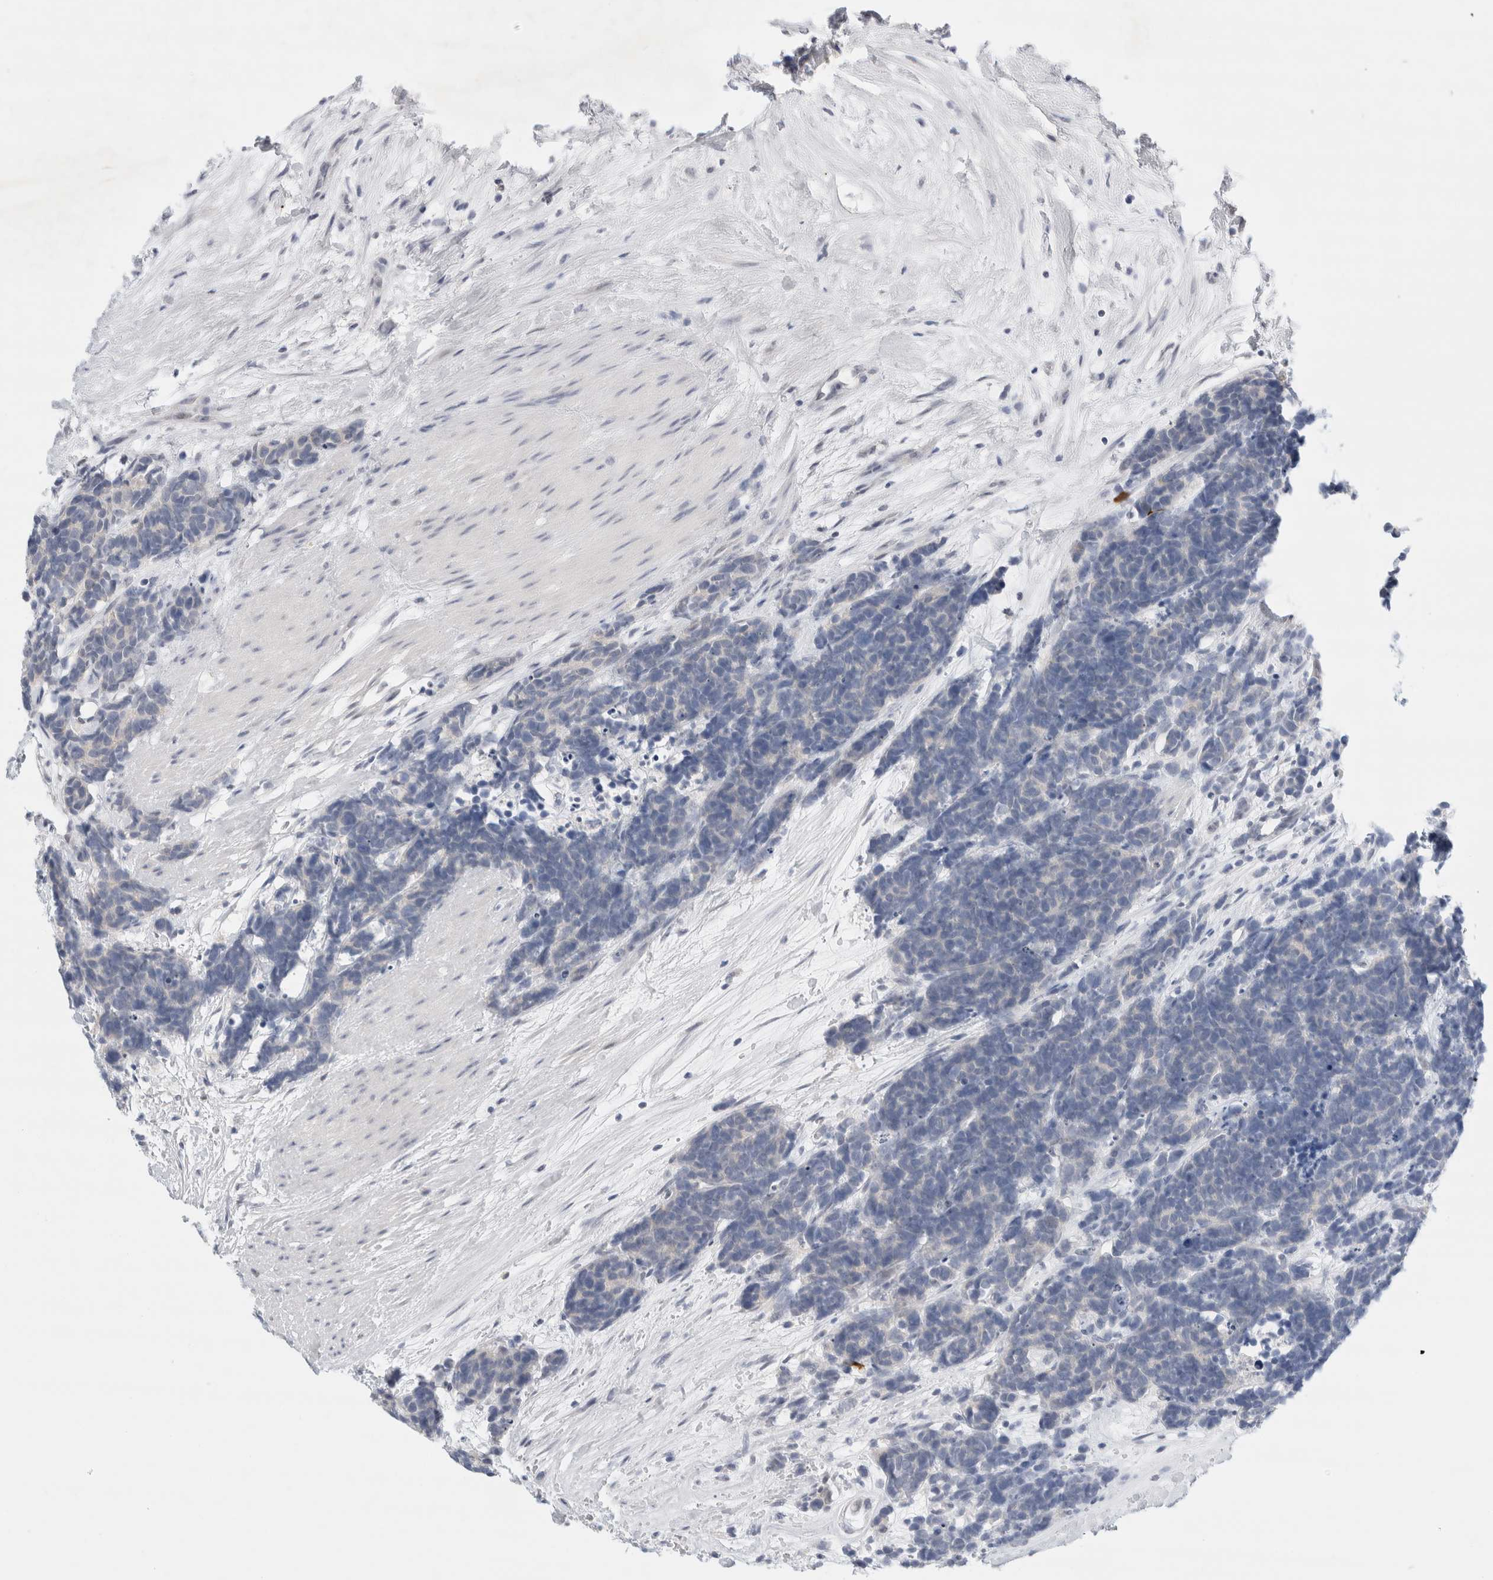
{"staining": {"intensity": "negative", "quantity": "none", "location": "none"}, "tissue": "carcinoid", "cell_type": "Tumor cells", "image_type": "cancer", "snomed": [{"axis": "morphology", "description": "Carcinoma, NOS"}, {"axis": "morphology", "description": "Carcinoid, malignant, NOS"}, {"axis": "topography", "description": "Urinary bladder"}], "caption": "Human carcinoid stained for a protein using IHC shows no staining in tumor cells.", "gene": "SLC22A12", "patient": {"sex": "male", "age": 57}}